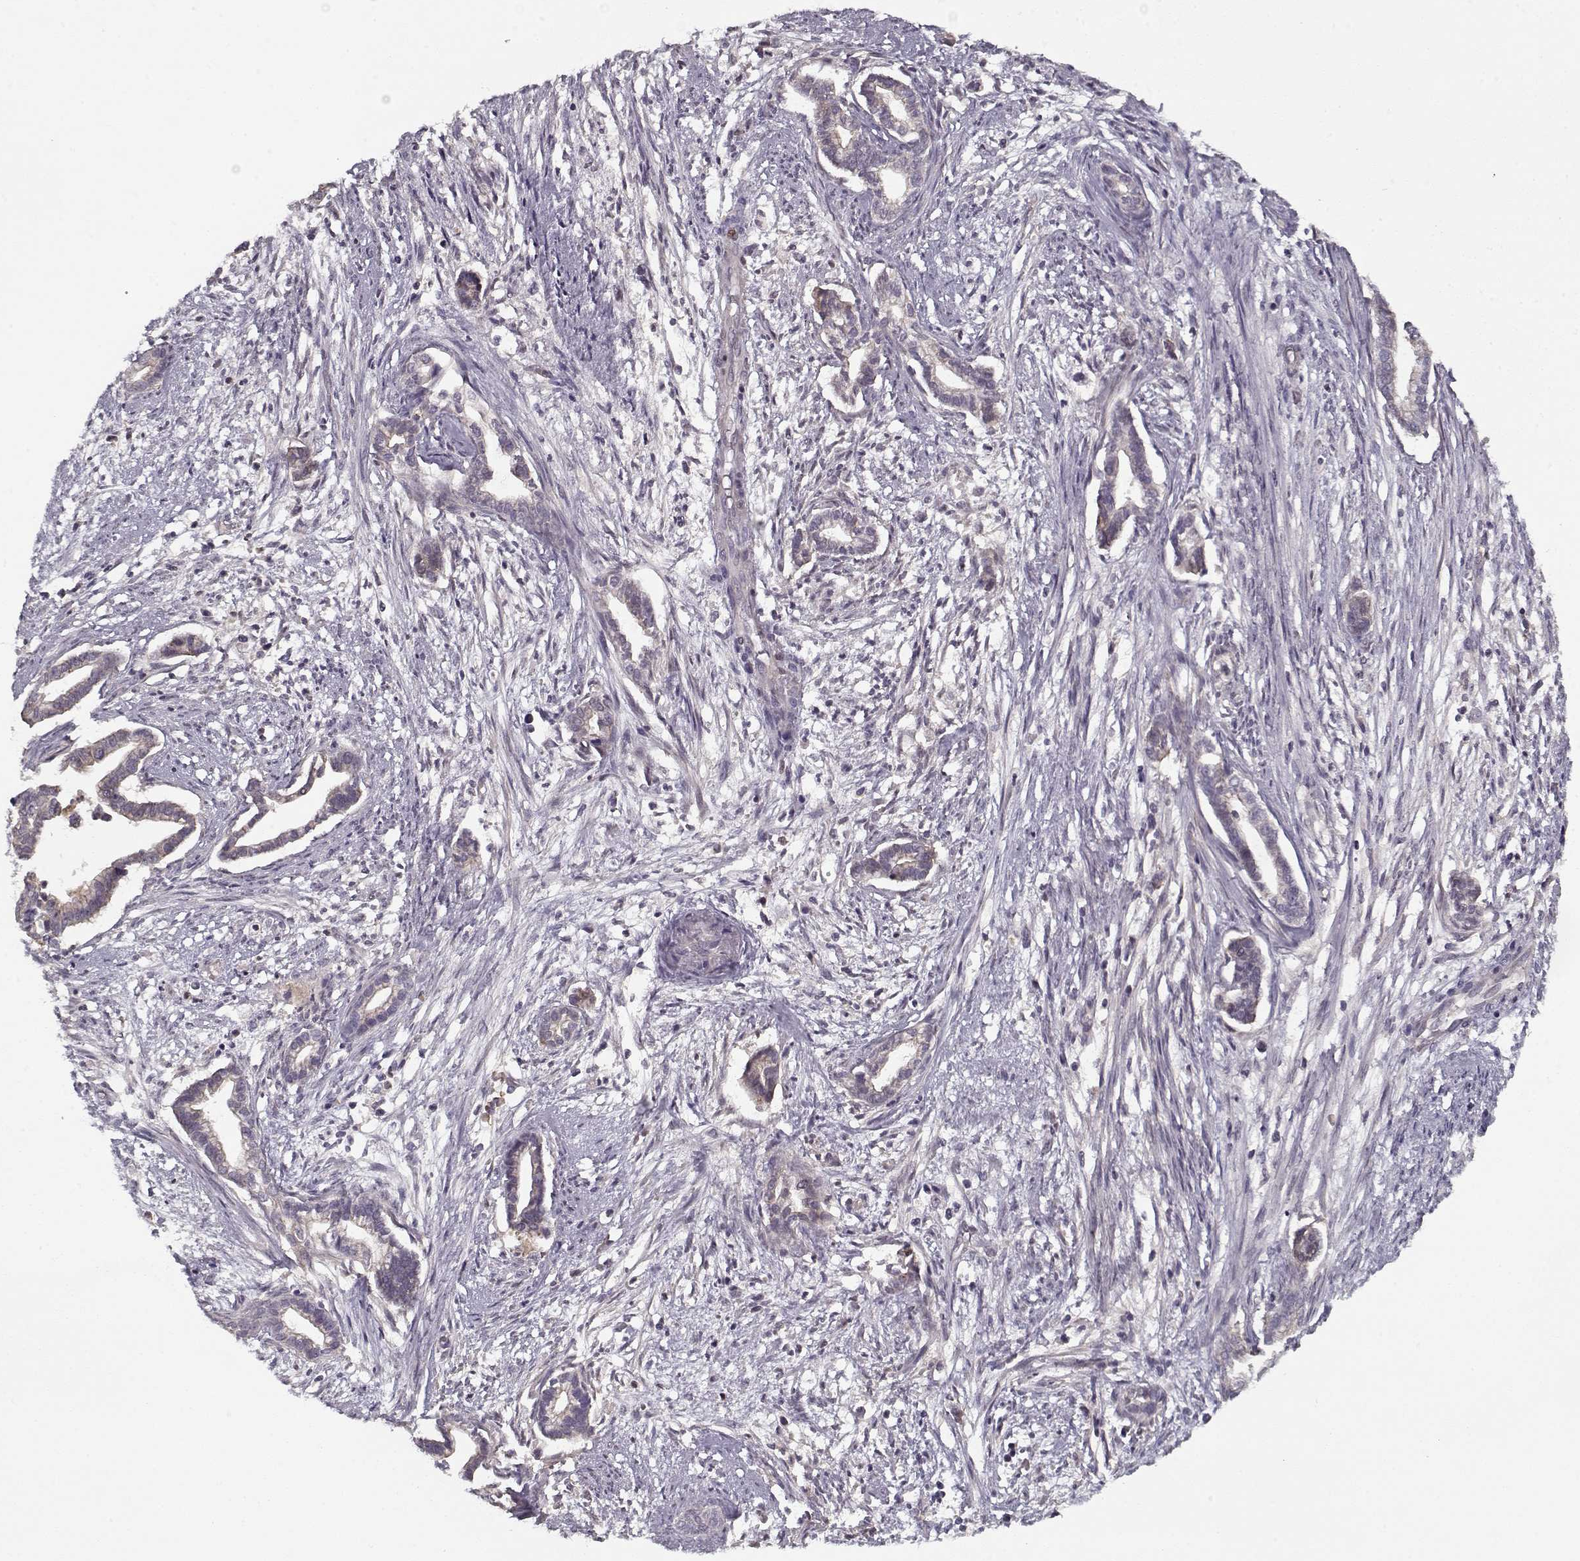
{"staining": {"intensity": "negative", "quantity": "none", "location": "none"}, "tissue": "cervical cancer", "cell_type": "Tumor cells", "image_type": "cancer", "snomed": [{"axis": "morphology", "description": "Adenocarcinoma, NOS"}, {"axis": "topography", "description": "Cervix"}], "caption": "Image shows no protein staining in tumor cells of cervical adenocarcinoma tissue. The staining is performed using DAB brown chromogen with nuclei counter-stained in using hematoxylin.", "gene": "AFM", "patient": {"sex": "female", "age": 62}}